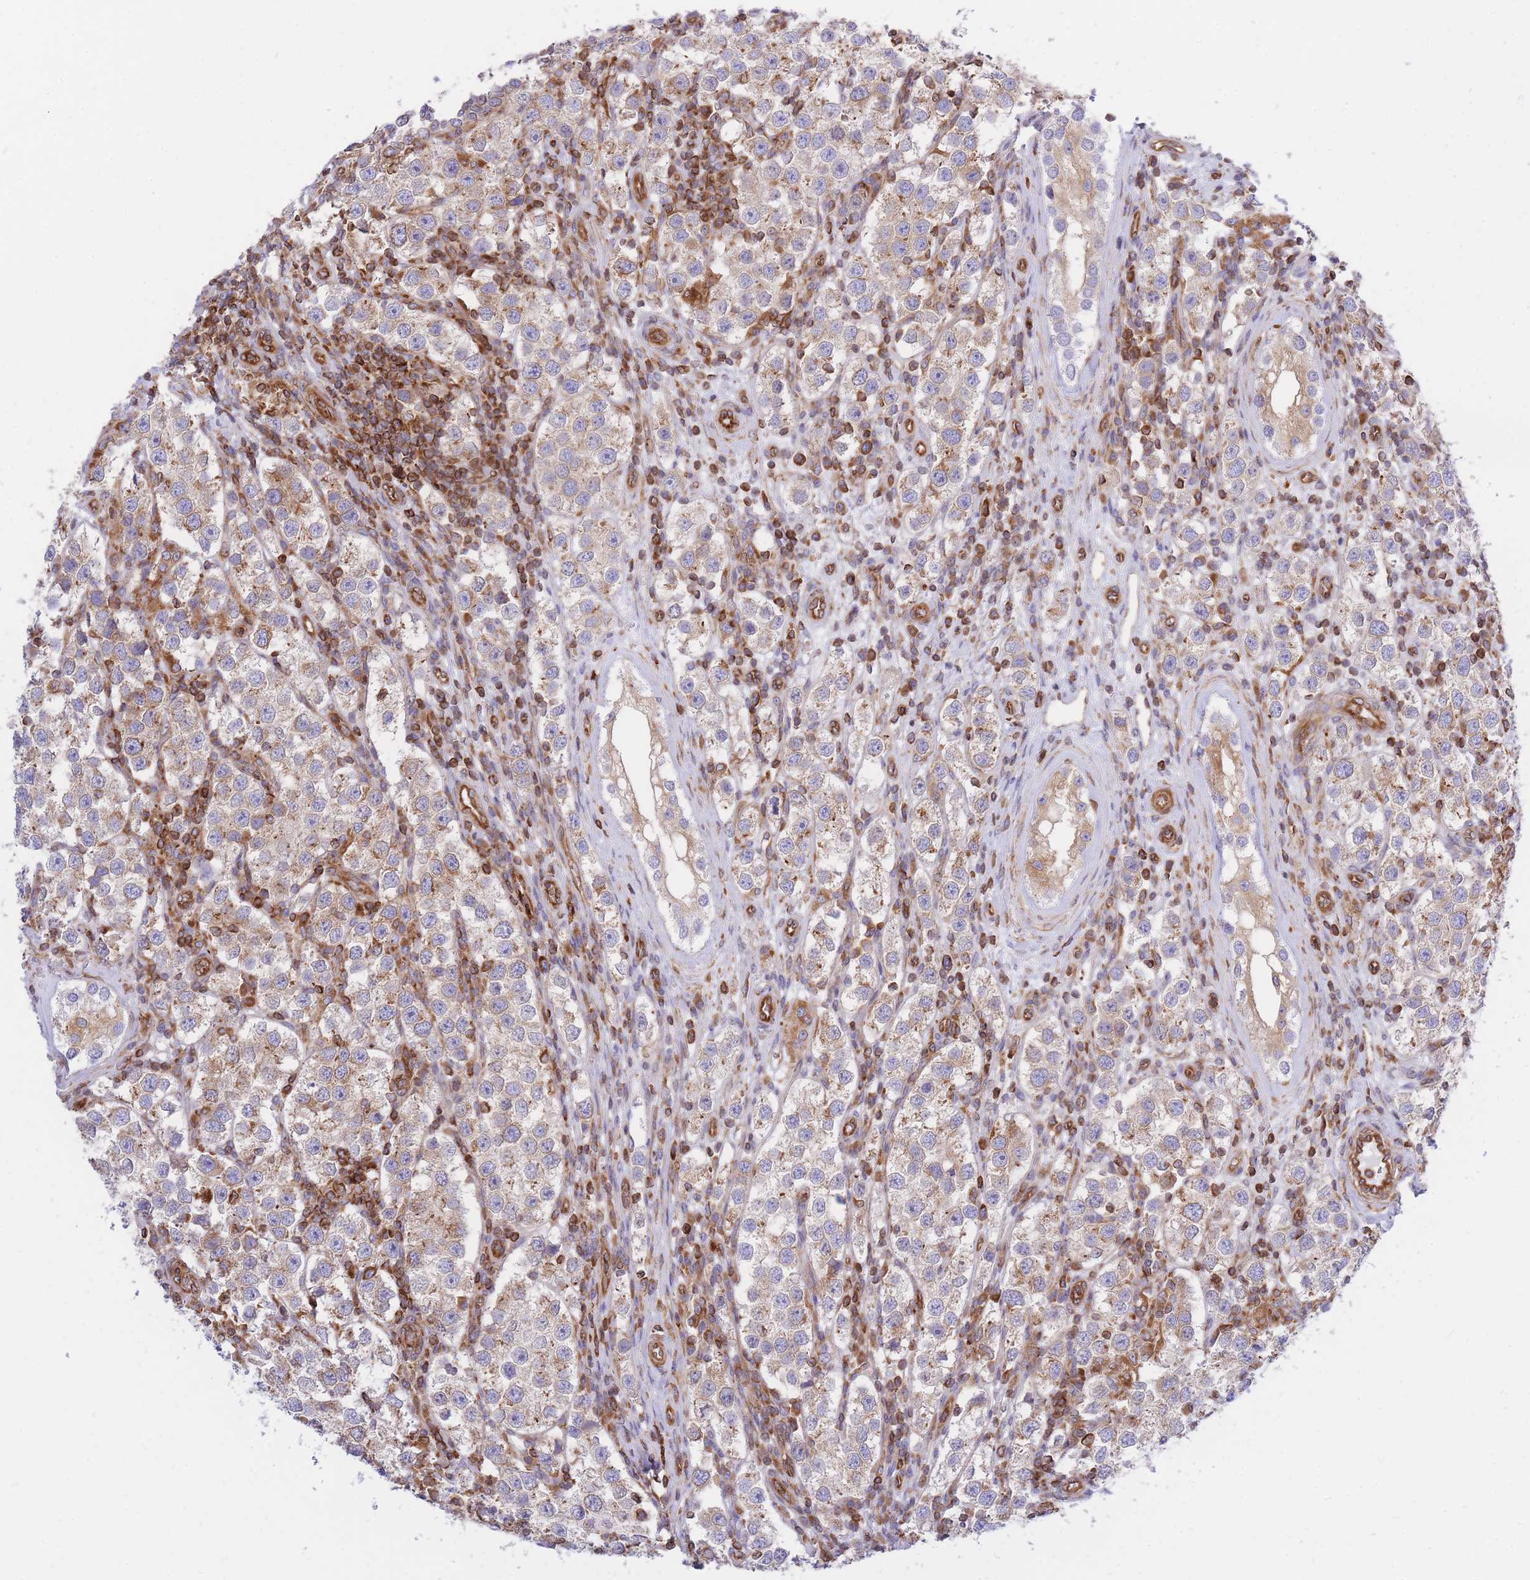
{"staining": {"intensity": "weak", "quantity": ">75%", "location": "cytoplasmic/membranous"}, "tissue": "testis cancer", "cell_type": "Tumor cells", "image_type": "cancer", "snomed": [{"axis": "morphology", "description": "Seminoma, NOS"}, {"axis": "topography", "description": "Testis"}], "caption": "Immunohistochemical staining of testis cancer (seminoma) exhibits low levels of weak cytoplasmic/membranous protein positivity in approximately >75% of tumor cells. The protein is shown in brown color, while the nuclei are stained blue.", "gene": "REM1", "patient": {"sex": "male", "age": 37}}